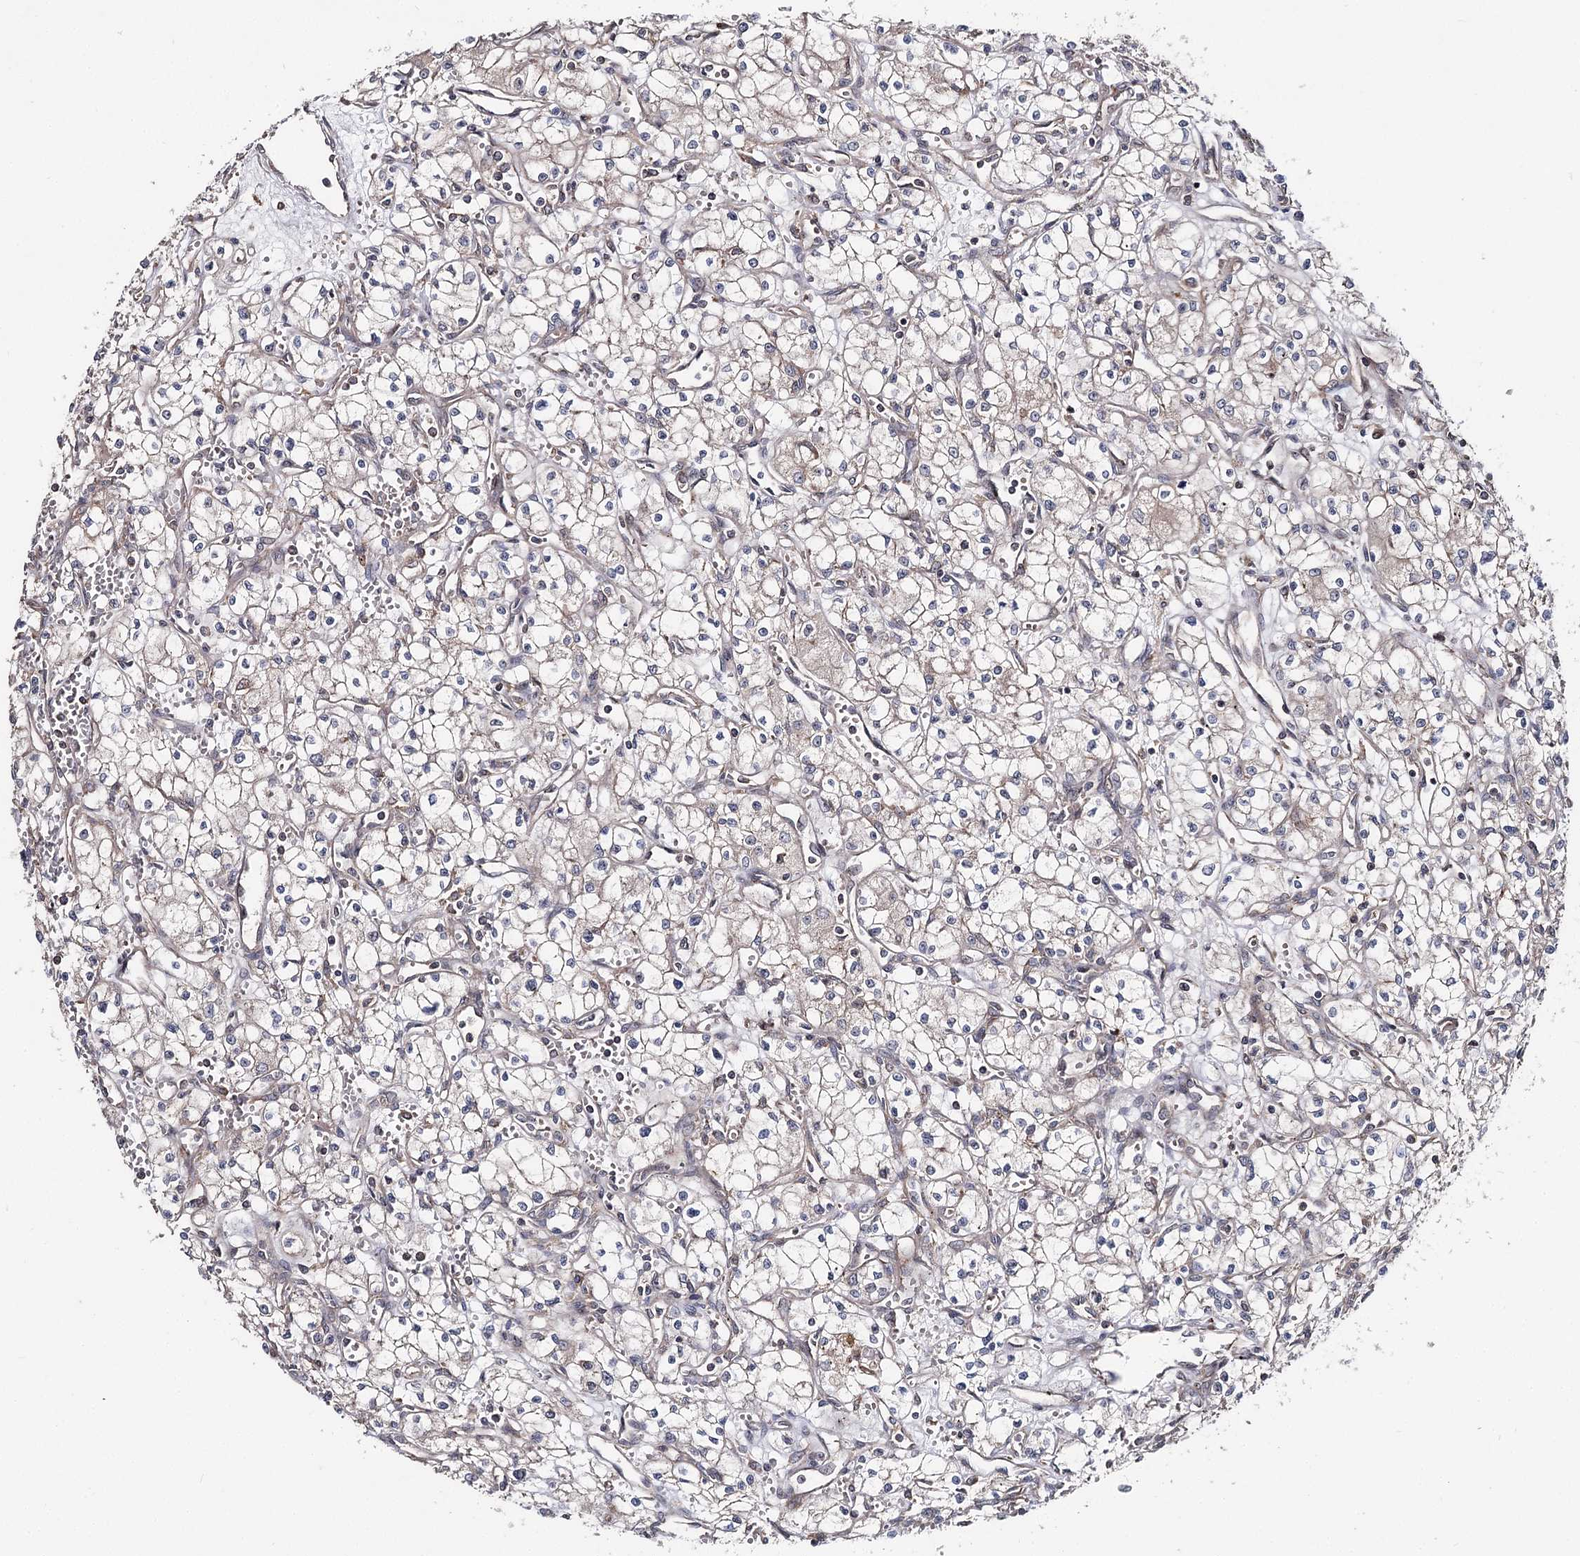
{"staining": {"intensity": "negative", "quantity": "none", "location": "none"}, "tissue": "renal cancer", "cell_type": "Tumor cells", "image_type": "cancer", "snomed": [{"axis": "morphology", "description": "Adenocarcinoma, NOS"}, {"axis": "topography", "description": "Kidney"}], "caption": "Renal cancer was stained to show a protein in brown. There is no significant expression in tumor cells.", "gene": "MINDY3", "patient": {"sex": "male", "age": 59}}